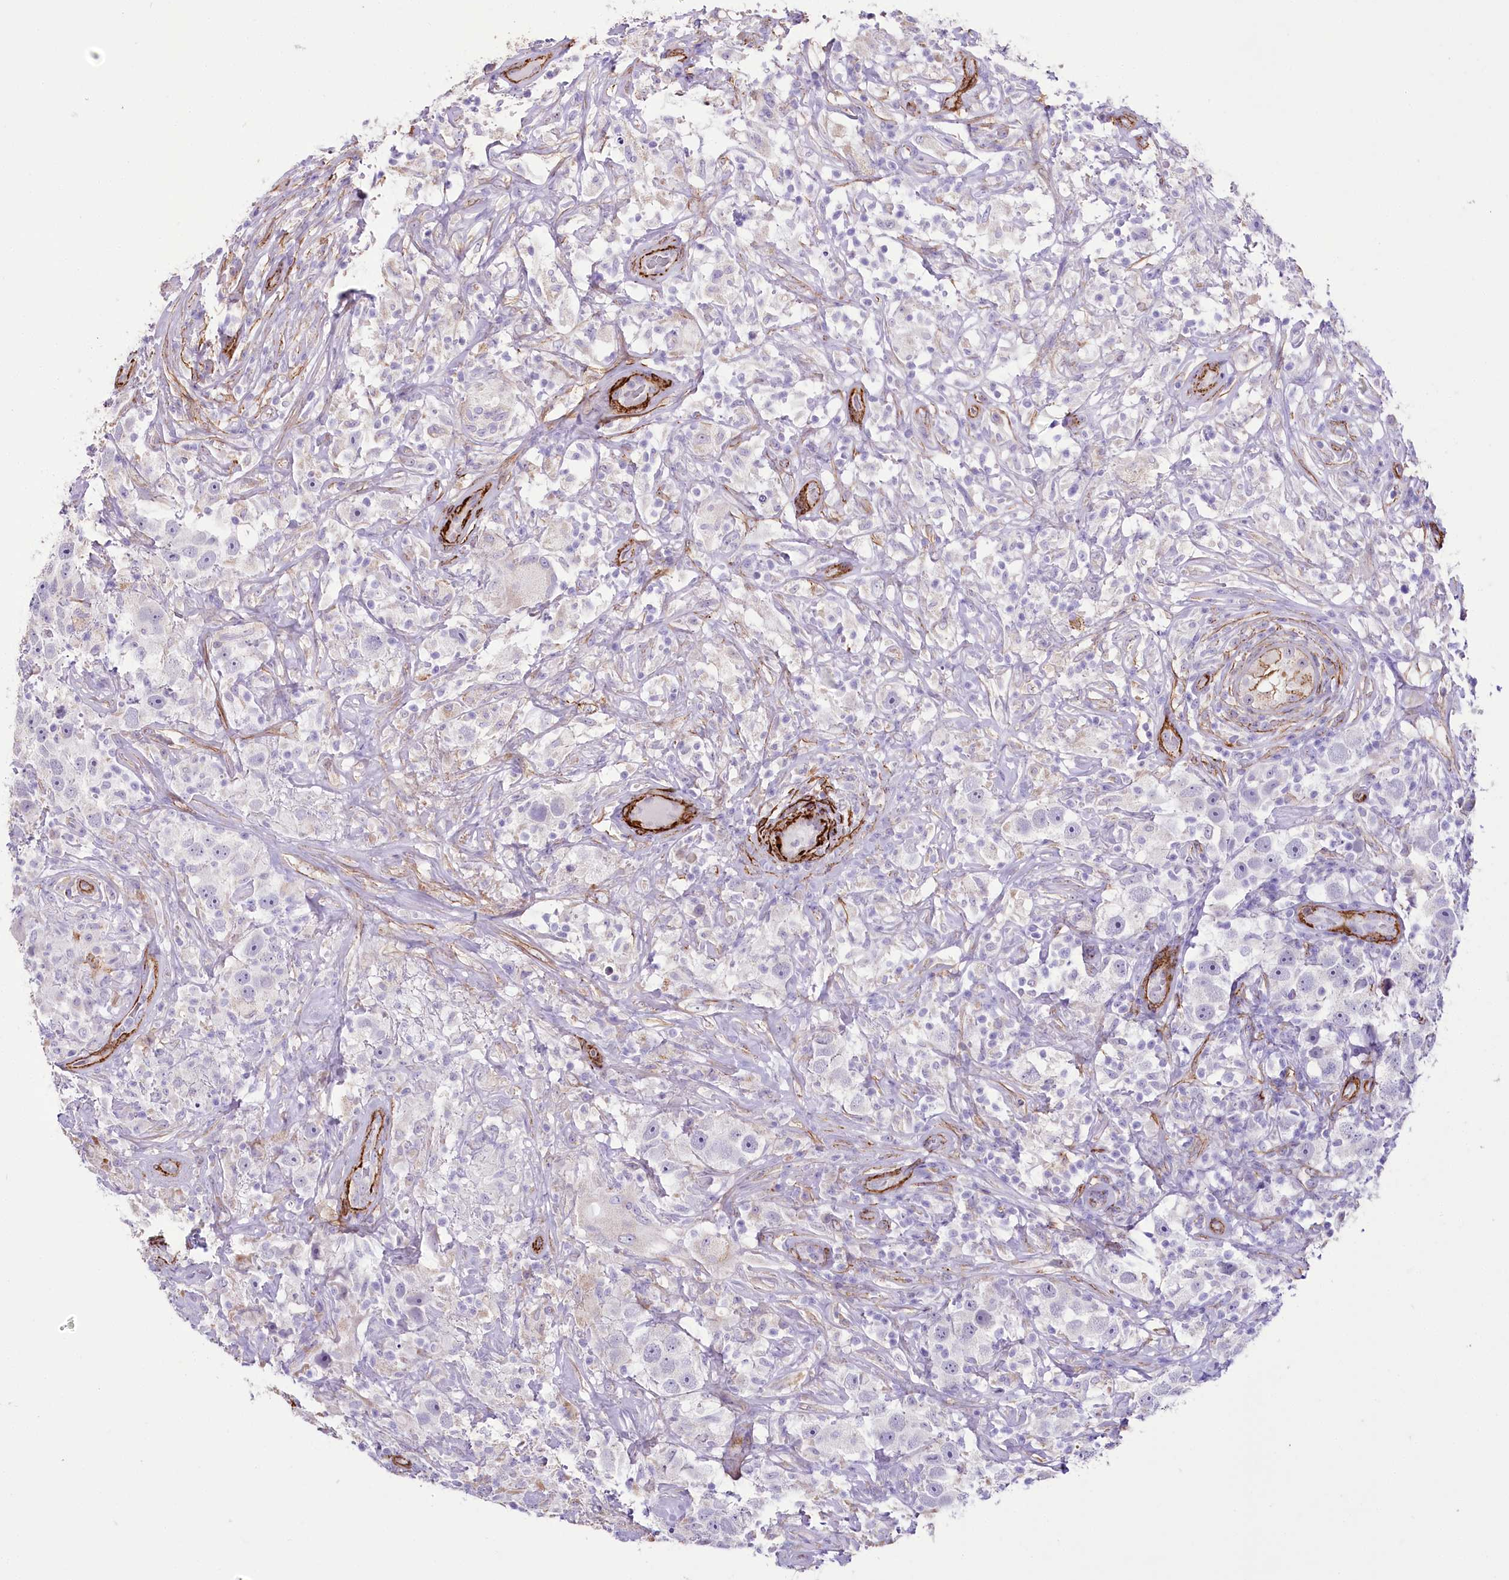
{"staining": {"intensity": "negative", "quantity": "none", "location": "none"}, "tissue": "testis cancer", "cell_type": "Tumor cells", "image_type": "cancer", "snomed": [{"axis": "morphology", "description": "Seminoma, NOS"}, {"axis": "topography", "description": "Testis"}], "caption": "The histopathology image displays no significant expression in tumor cells of testis seminoma.", "gene": "SYNPO2", "patient": {"sex": "male", "age": 49}}